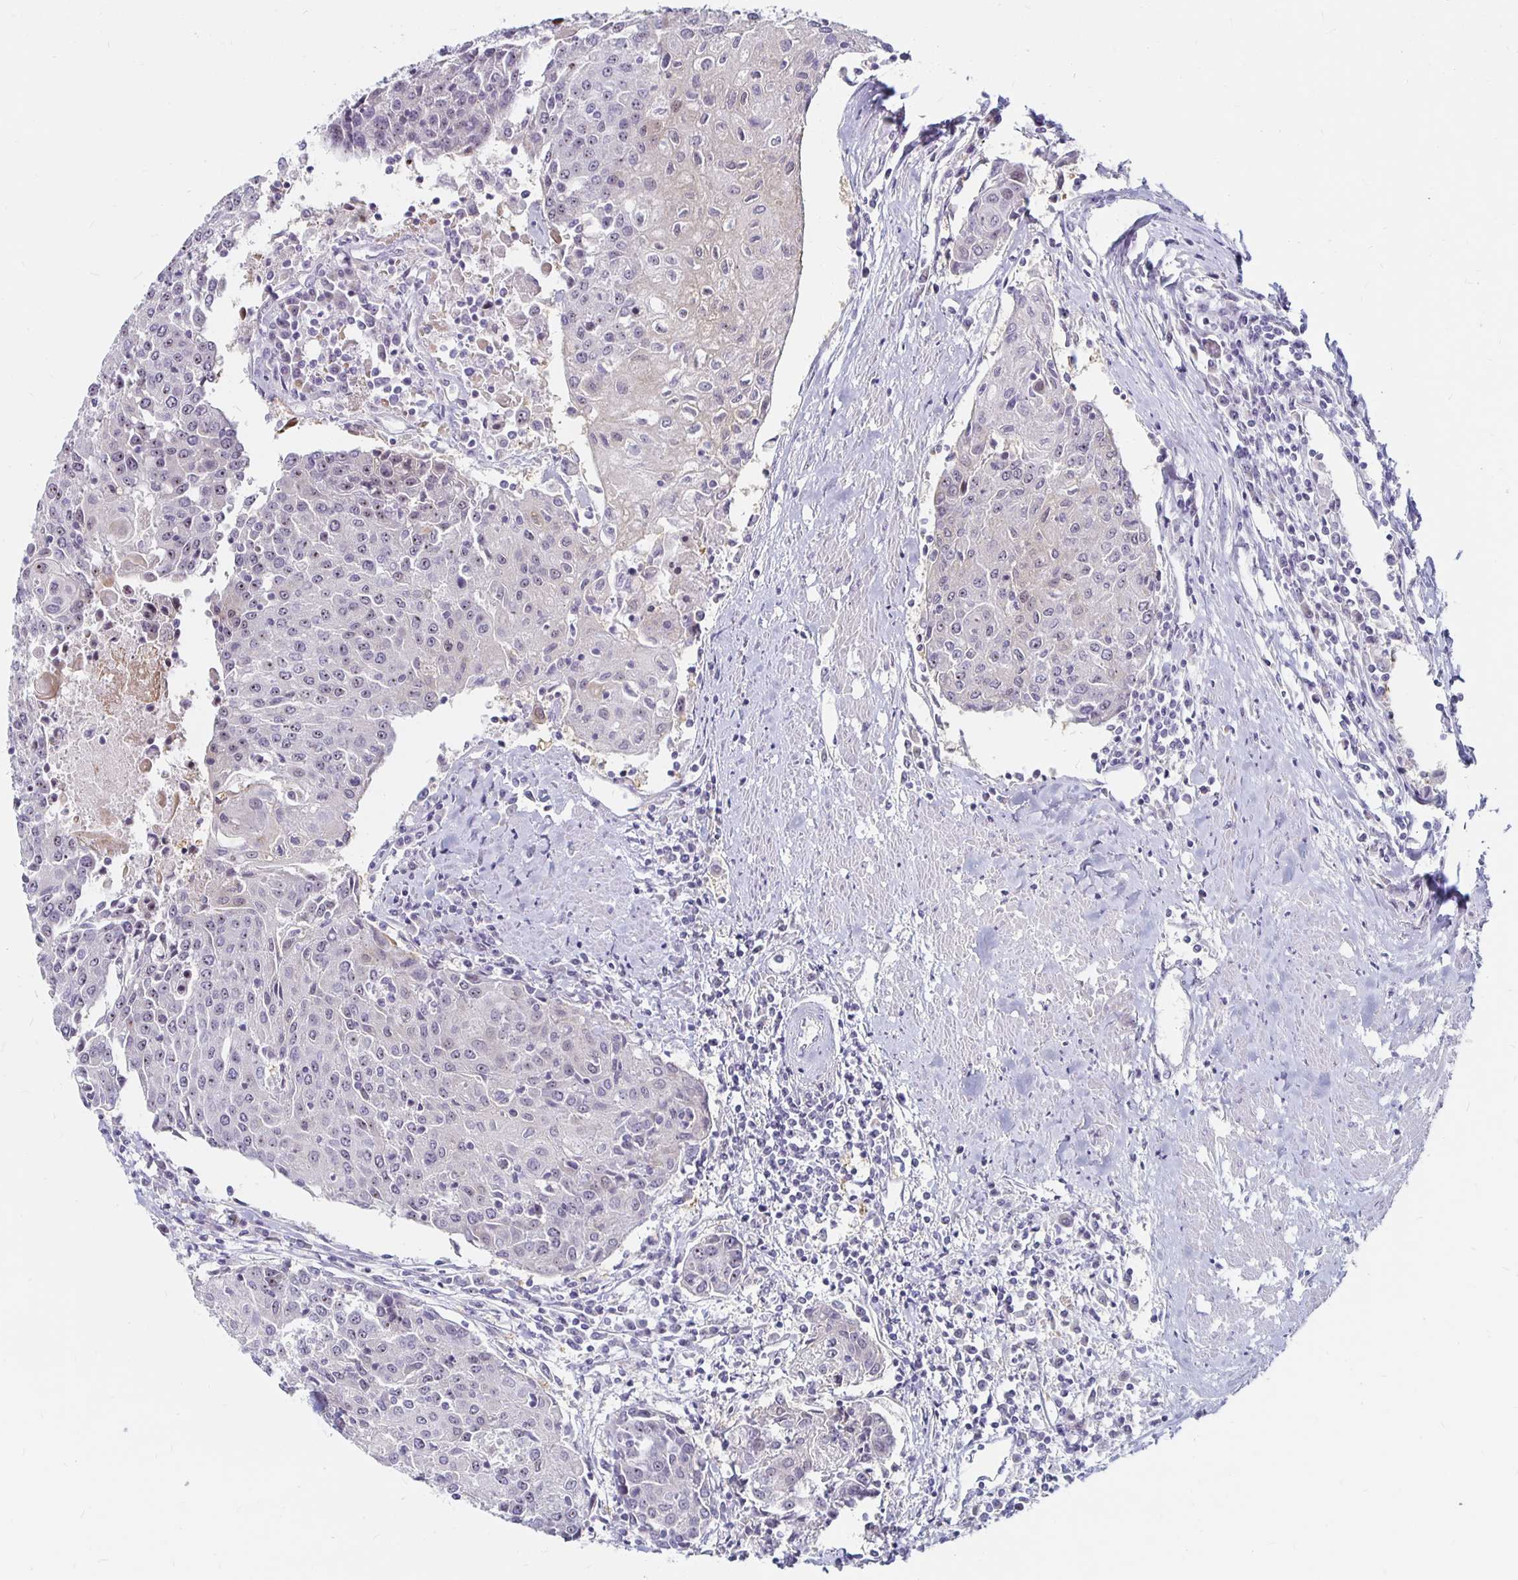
{"staining": {"intensity": "weak", "quantity": "25%-75%", "location": "nuclear"}, "tissue": "urothelial cancer", "cell_type": "Tumor cells", "image_type": "cancer", "snomed": [{"axis": "morphology", "description": "Urothelial carcinoma, High grade"}, {"axis": "topography", "description": "Urinary bladder"}], "caption": "Urothelial cancer tissue demonstrates weak nuclear positivity in about 25%-75% of tumor cells Using DAB (brown) and hematoxylin (blue) stains, captured at high magnification using brightfield microscopy.", "gene": "NUP85", "patient": {"sex": "female", "age": 85}}